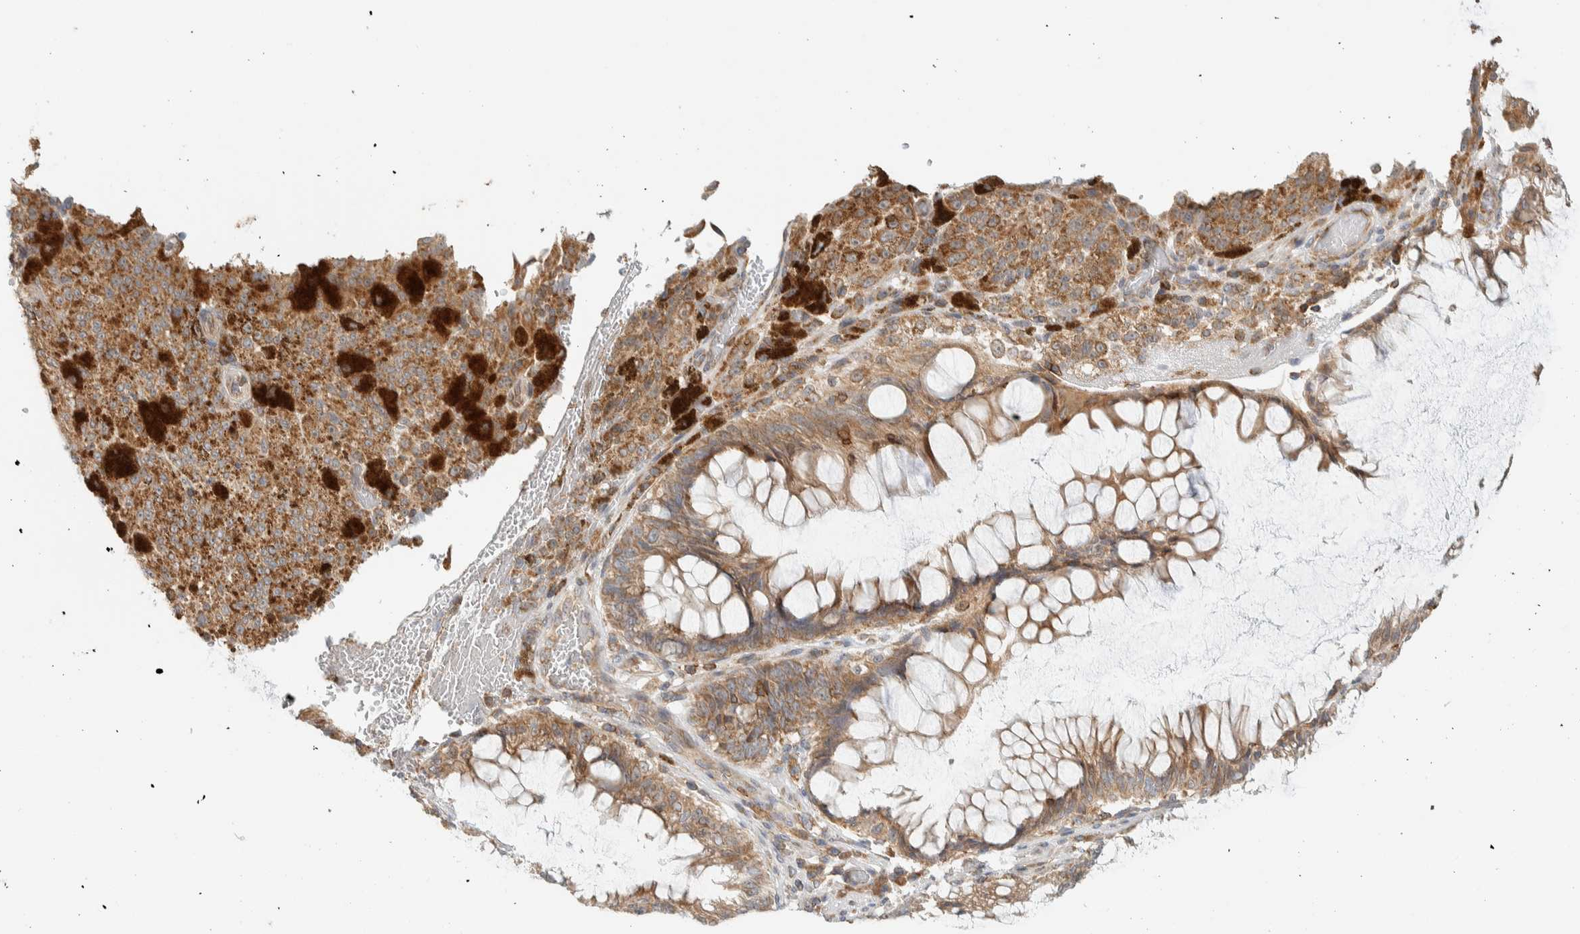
{"staining": {"intensity": "moderate", "quantity": ">75%", "location": "cytoplasmic/membranous"}, "tissue": "melanoma", "cell_type": "Tumor cells", "image_type": "cancer", "snomed": [{"axis": "morphology", "description": "Malignant melanoma, NOS"}, {"axis": "topography", "description": "Rectum"}], "caption": "Human melanoma stained with a brown dye exhibits moderate cytoplasmic/membranous positive staining in approximately >75% of tumor cells.", "gene": "CCDC57", "patient": {"sex": "female", "age": 81}}